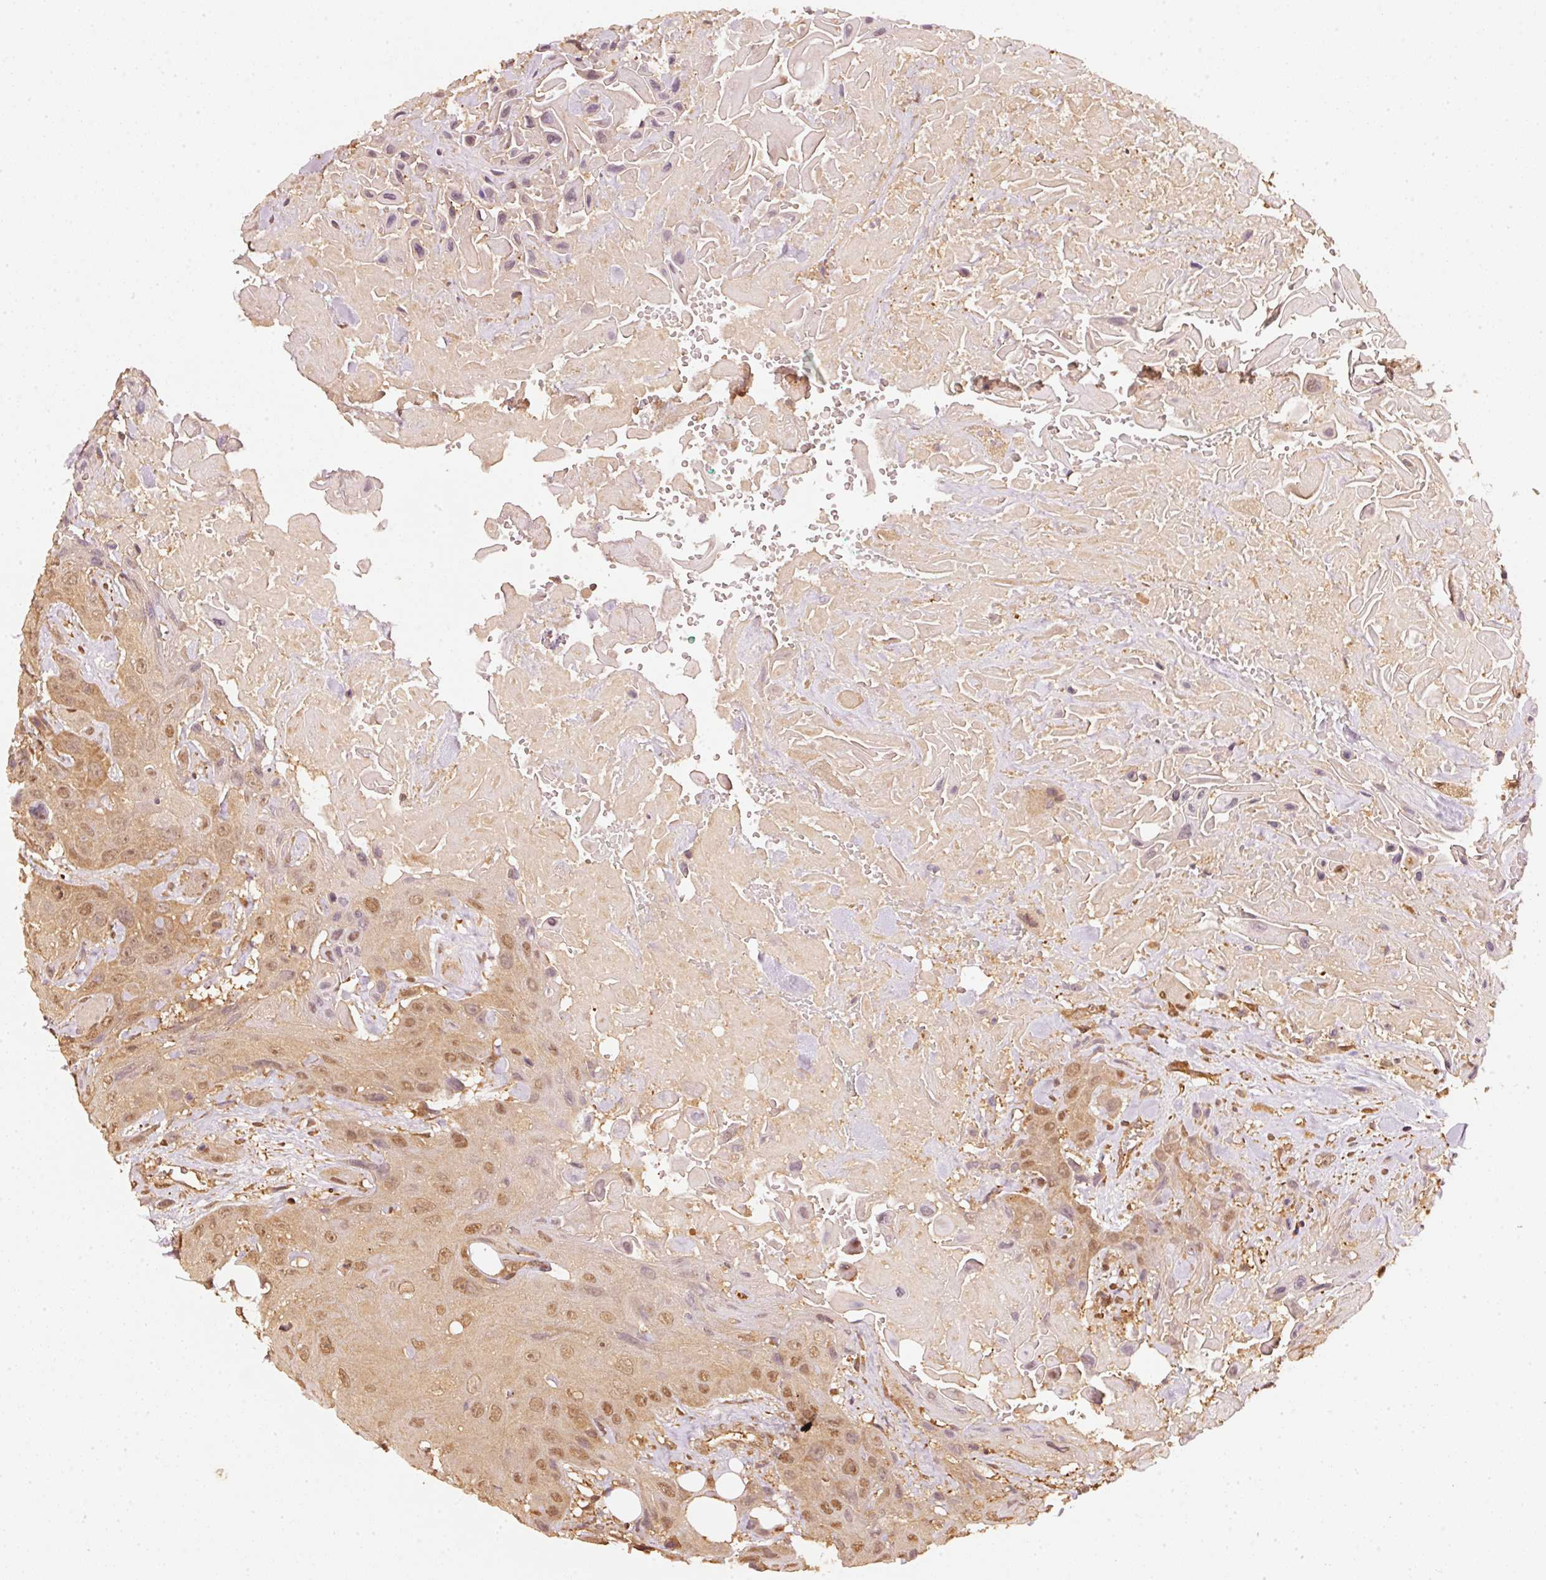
{"staining": {"intensity": "moderate", "quantity": ">75%", "location": "cytoplasmic/membranous,nuclear"}, "tissue": "head and neck cancer", "cell_type": "Tumor cells", "image_type": "cancer", "snomed": [{"axis": "morphology", "description": "Squamous cell carcinoma, NOS"}, {"axis": "topography", "description": "Head-Neck"}], "caption": "Head and neck cancer stained with DAB IHC shows medium levels of moderate cytoplasmic/membranous and nuclear staining in about >75% of tumor cells.", "gene": "STAU1", "patient": {"sex": "male", "age": 81}}